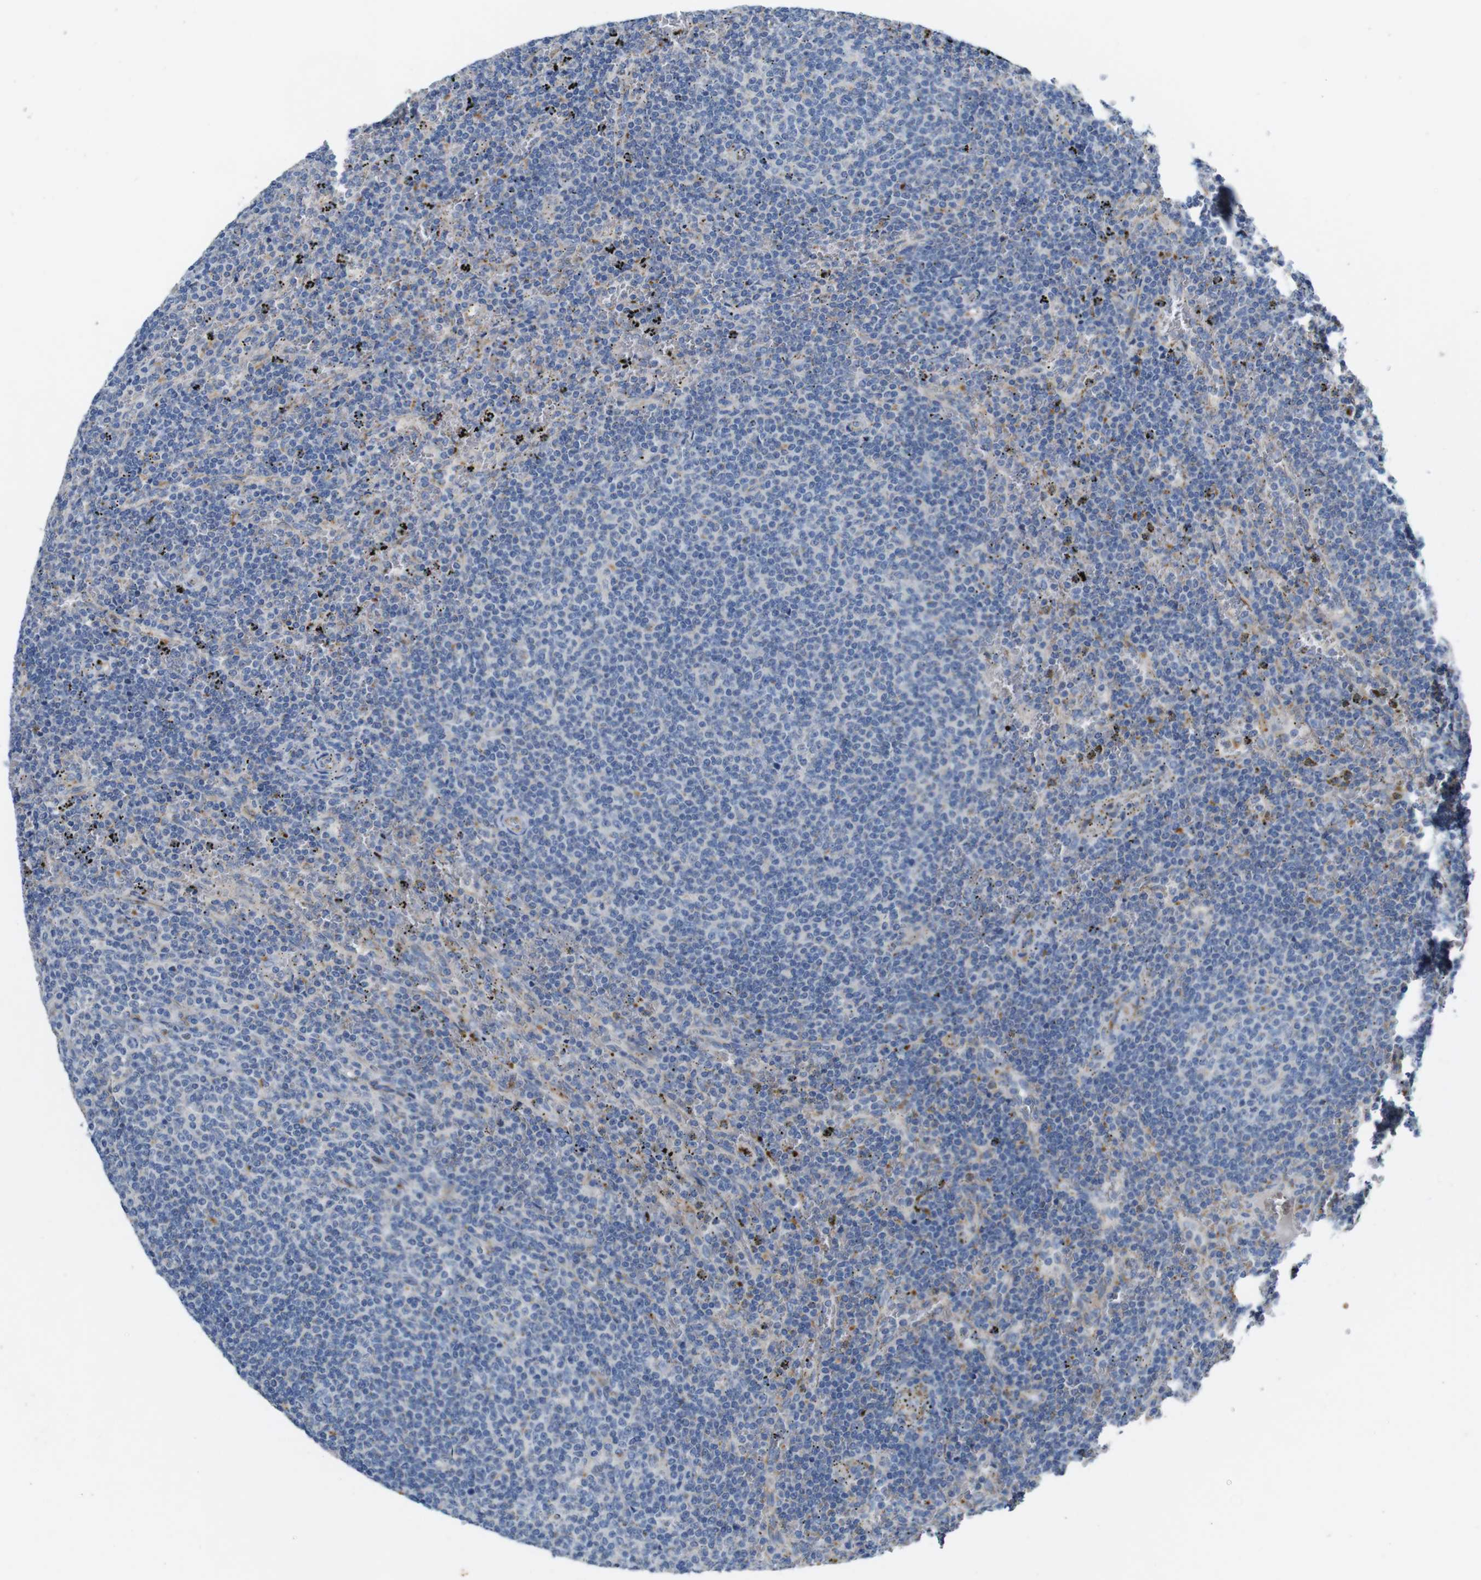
{"staining": {"intensity": "negative", "quantity": "none", "location": "none"}, "tissue": "lymphoma", "cell_type": "Tumor cells", "image_type": "cancer", "snomed": [{"axis": "morphology", "description": "Malignant lymphoma, non-Hodgkin's type, Low grade"}, {"axis": "topography", "description": "Spleen"}], "caption": "Micrograph shows no significant protein staining in tumor cells of malignant lymphoma, non-Hodgkin's type (low-grade). (DAB (3,3'-diaminobenzidine) immunohistochemistry (IHC) with hematoxylin counter stain).", "gene": "NHLRC3", "patient": {"sex": "female", "age": 50}}